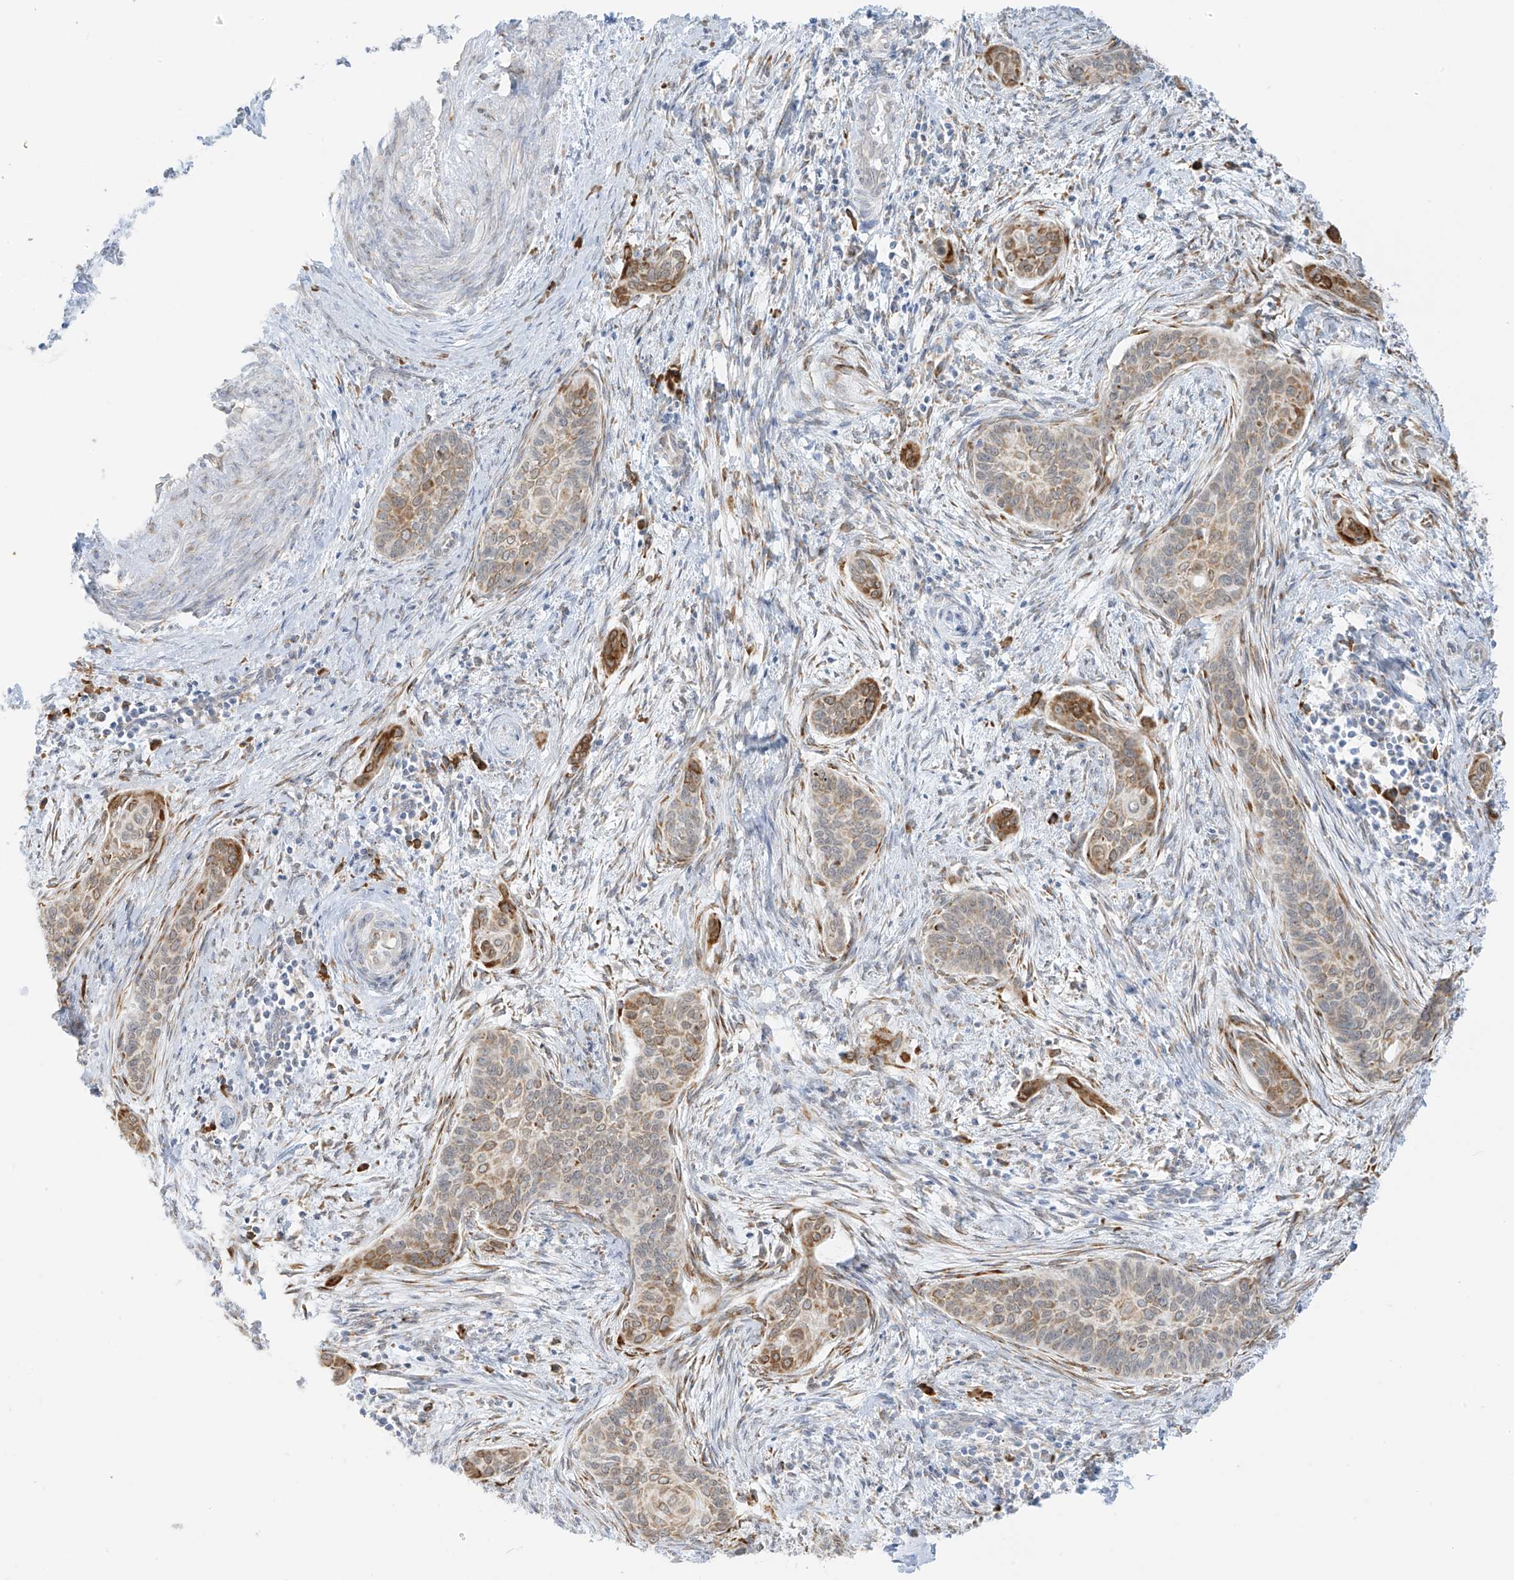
{"staining": {"intensity": "moderate", "quantity": "25%-75%", "location": "cytoplasmic/membranous"}, "tissue": "cervical cancer", "cell_type": "Tumor cells", "image_type": "cancer", "snomed": [{"axis": "morphology", "description": "Squamous cell carcinoma, NOS"}, {"axis": "topography", "description": "Cervix"}], "caption": "Immunohistochemistry (IHC) (DAB) staining of human cervical cancer shows moderate cytoplasmic/membranous protein positivity in approximately 25%-75% of tumor cells.", "gene": "LRRC59", "patient": {"sex": "female", "age": 33}}